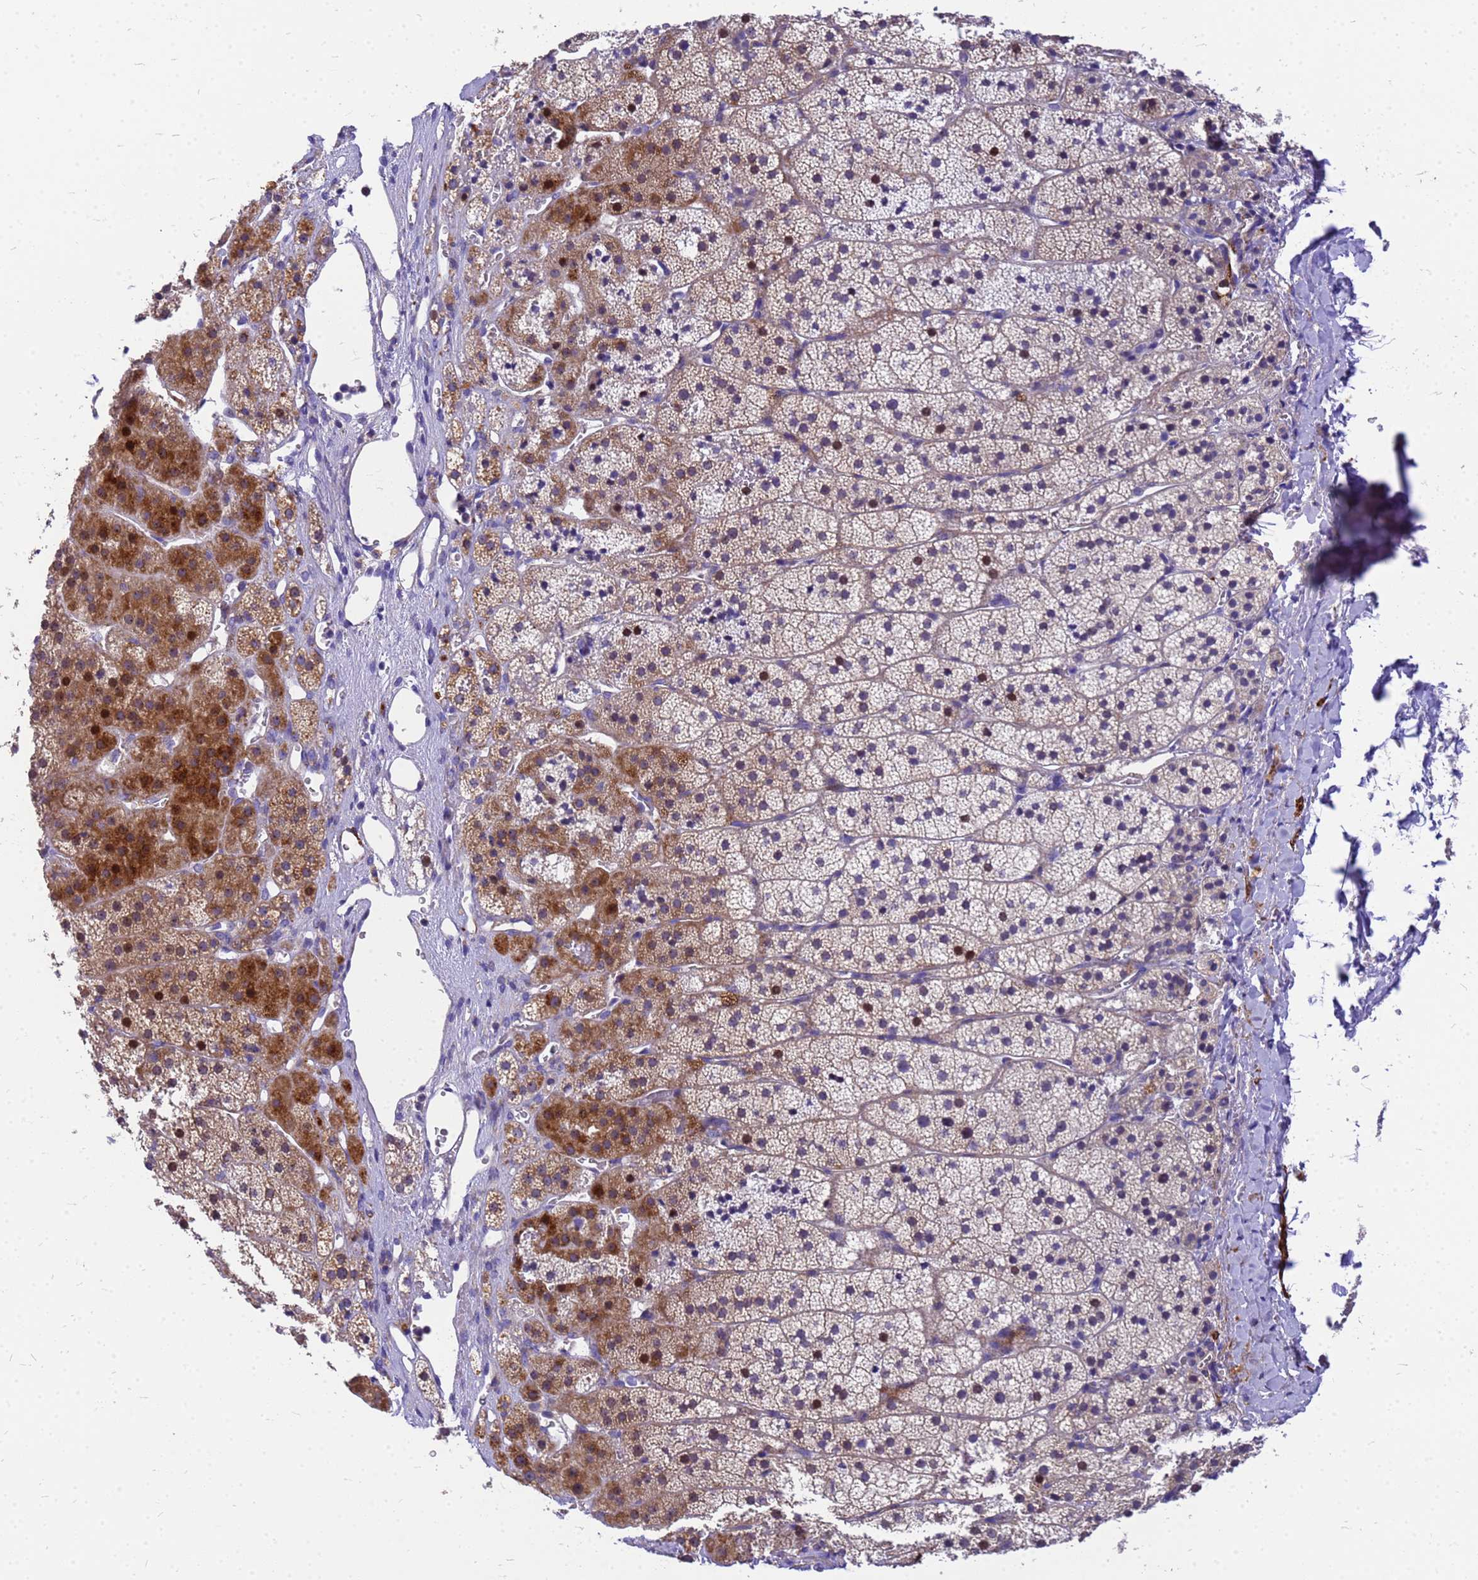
{"staining": {"intensity": "moderate", "quantity": "25%-75%", "location": "cytoplasmic/membranous,nuclear"}, "tissue": "adrenal gland", "cell_type": "Glandular cells", "image_type": "normal", "snomed": [{"axis": "morphology", "description": "Normal tissue, NOS"}, {"axis": "topography", "description": "Adrenal gland"}], "caption": "This is an image of IHC staining of benign adrenal gland, which shows moderate expression in the cytoplasmic/membranous,nuclear of glandular cells.", "gene": "POP7", "patient": {"sex": "female", "age": 44}}